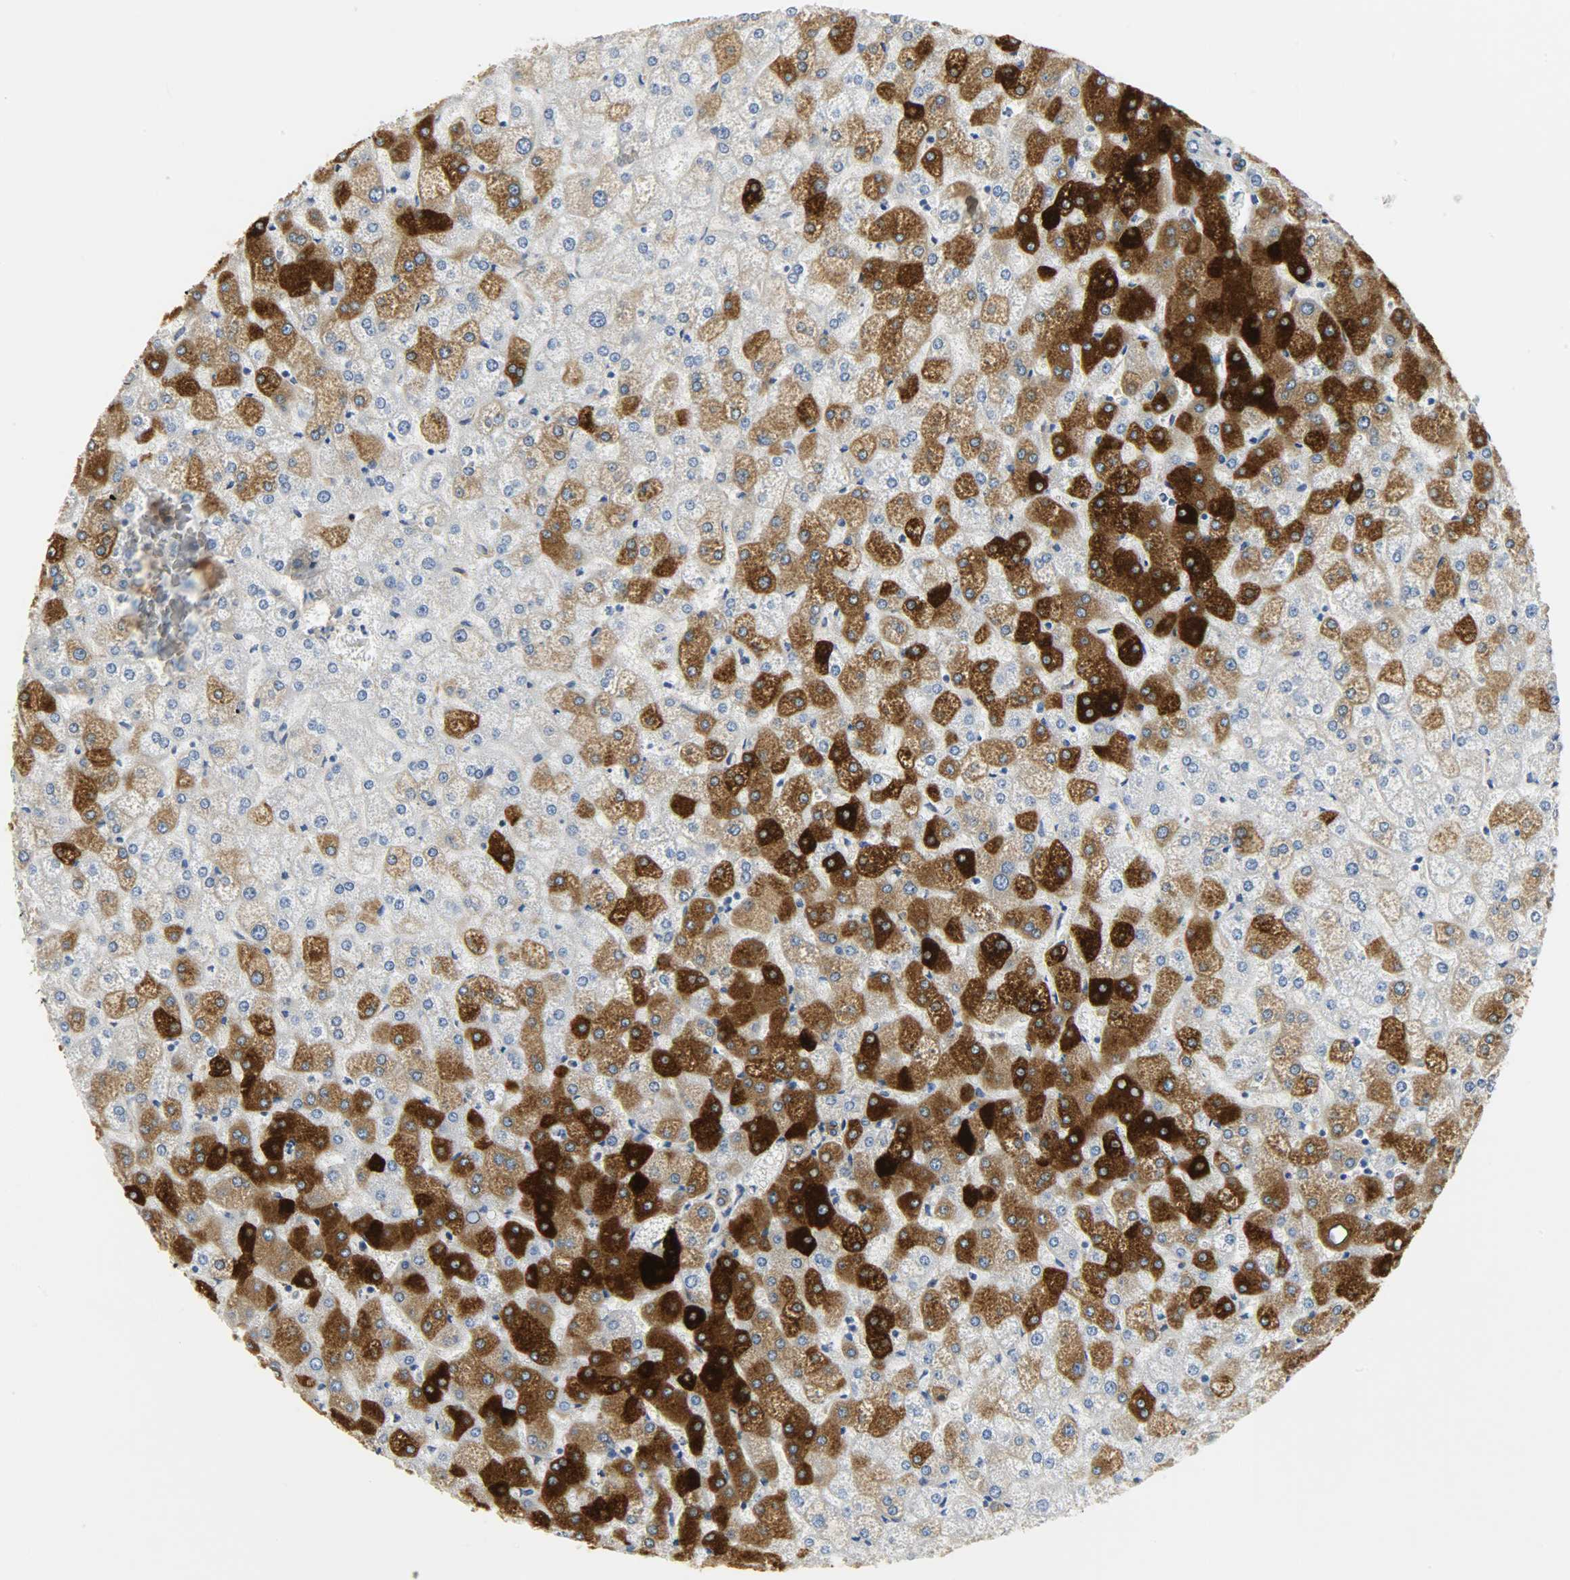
{"staining": {"intensity": "strong", "quantity": "25%-75%", "location": "cytoplasmic/membranous"}, "tissue": "liver", "cell_type": "Hepatocytes", "image_type": "normal", "snomed": [{"axis": "morphology", "description": "Normal tissue, NOS"}, {"axis": "topography", "description": "Liver"}], "caption": "High-magnification brightfield microscopy of normal liver stained with DAB (brown) and counterstained with hematoxylin (blue). hepatocytes exhibit strong cytoplasmic/membranous positivity is seen in about25%-75% of cells. The protein of interest is shown in brown color, while the nuclei are stained blue.", "gene": "CRP", "patient": {"sex": "female", "age": 32}}